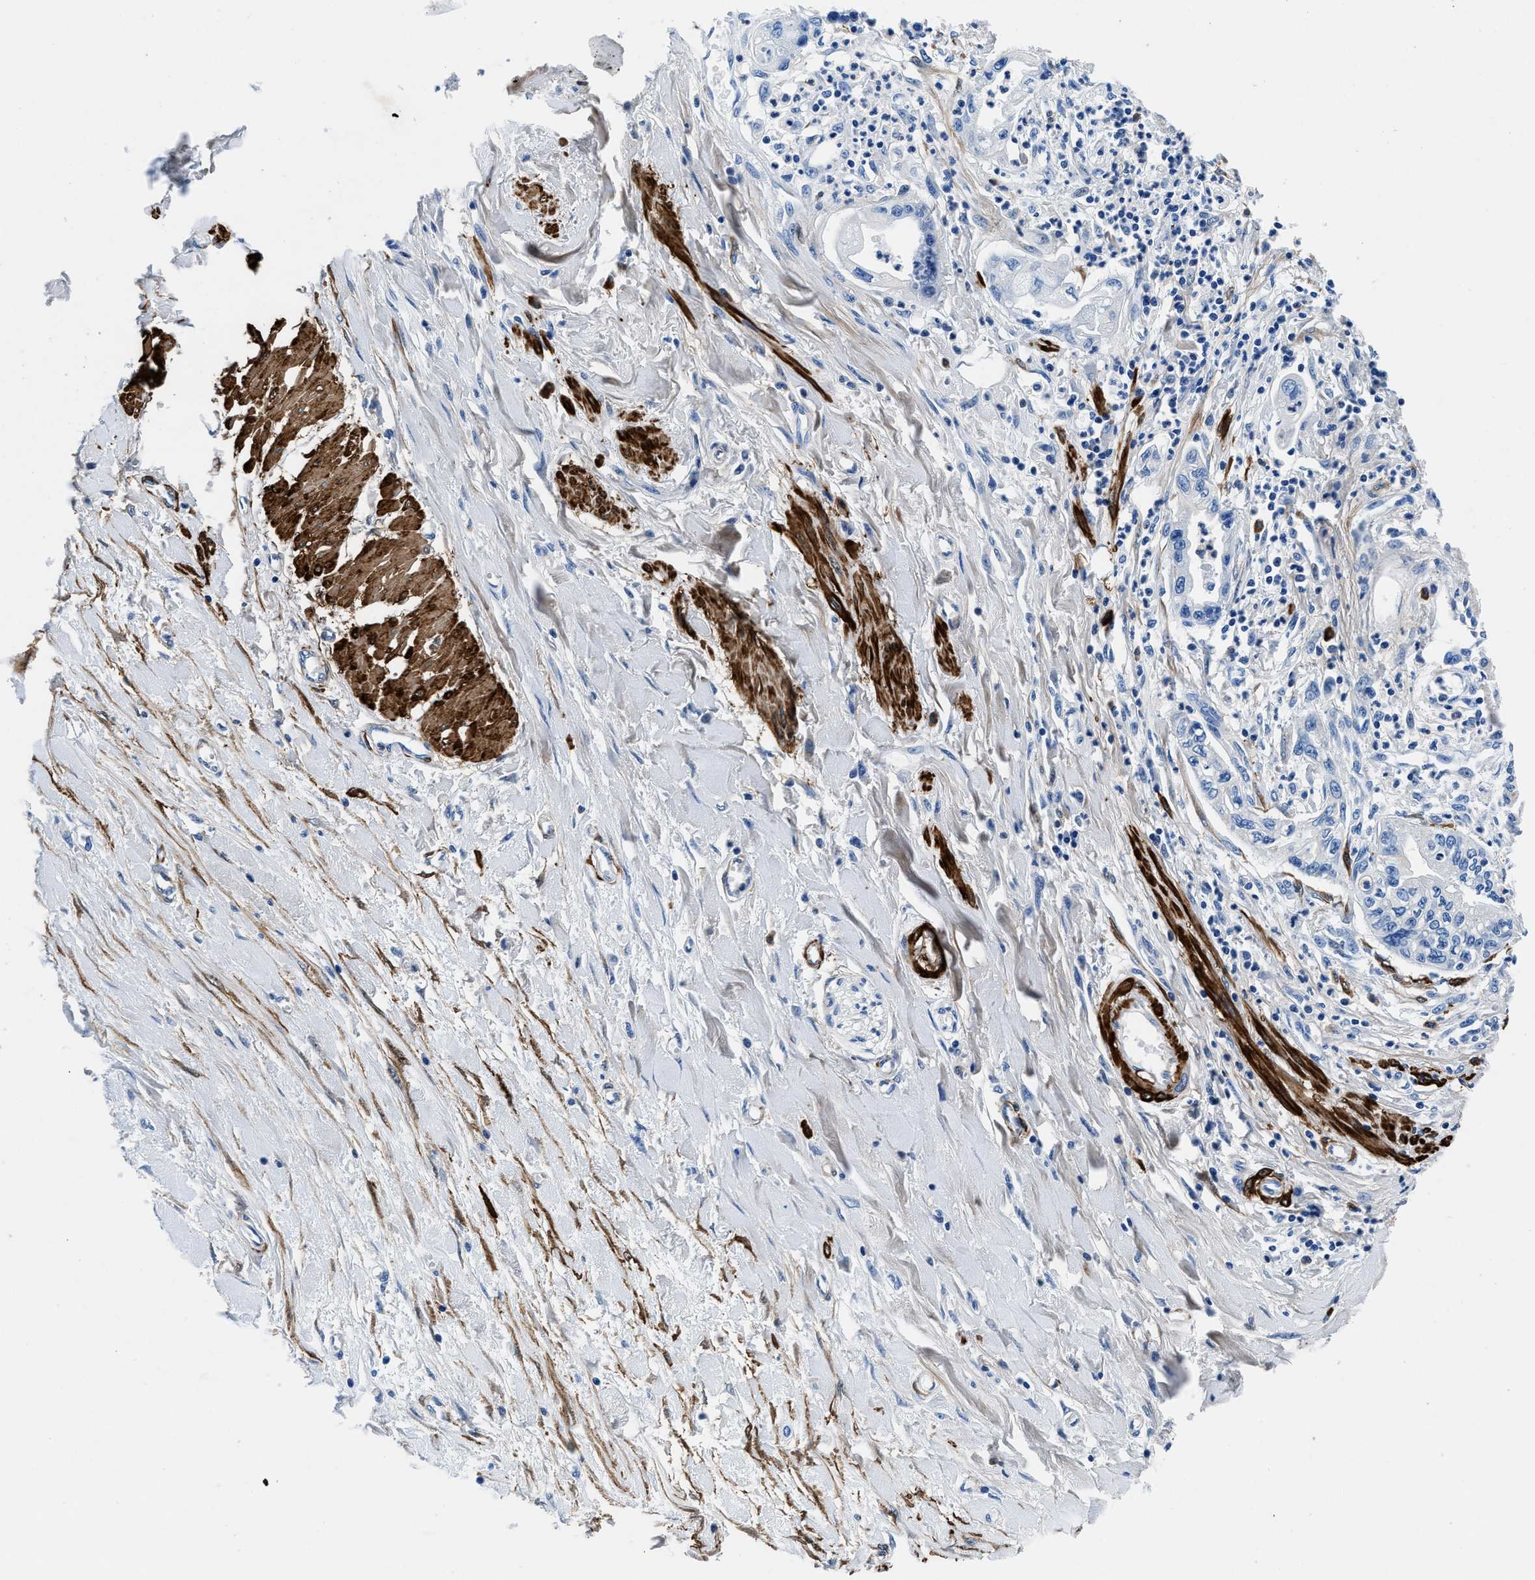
{"staining": {"intensity": "negative", "quantity": "none", "location": "none"}, "tissue": "pancreatic cancer", "cell_type": "Tumor cells", "image_type": "cancer", "snomed": [{"axis": "morphology", "description": "Adenocarcinoma, NOS"}, {"axis": "topography", "description": "Pancreas"}], "caption": "Immunohistochemical staining of human adenocarcinoma (pancreatic) reveals no significant positivity in tumor cells.", "gene": "TEX261", "patient": {"sex": "male", "age": 56}}